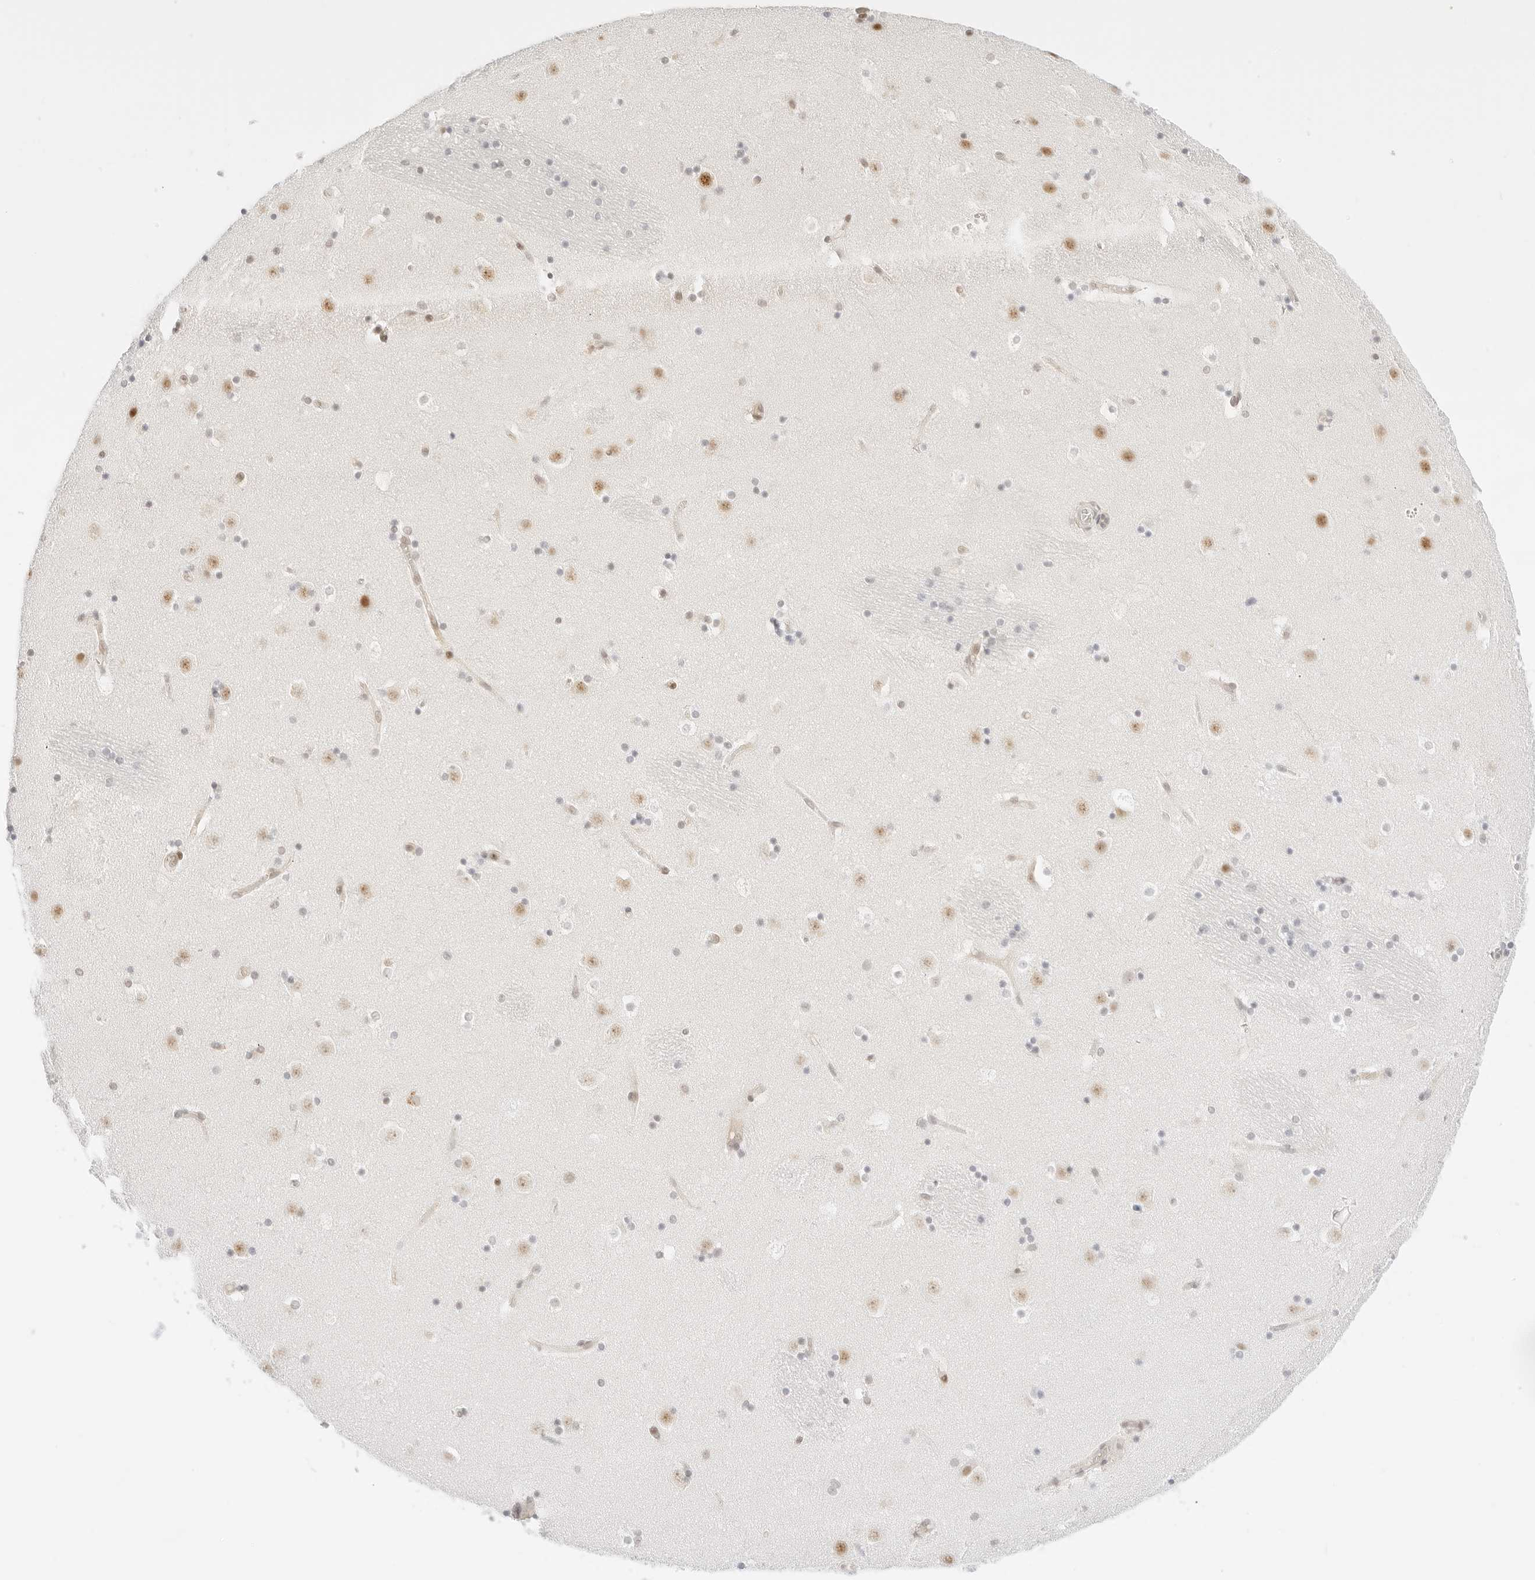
{"staining": {"intensity": "strong", "quantity": "<25%", "location": "nuclear"}, "tissue": "caudate", "cell_type": "Glial cells", "image_type": "normal", "snomed": [{"axis": "morphology", "description": "Normal tissue, NOS"}, {"axis": "topography", "description": "Lateral ventricle wall"}], "caption": "The immunohistochemical stain highlights strong nuclear expression in glial cells of normal caudate.", "gene": "ITGA6", "patient": {"sex": "male", "age": 45}}